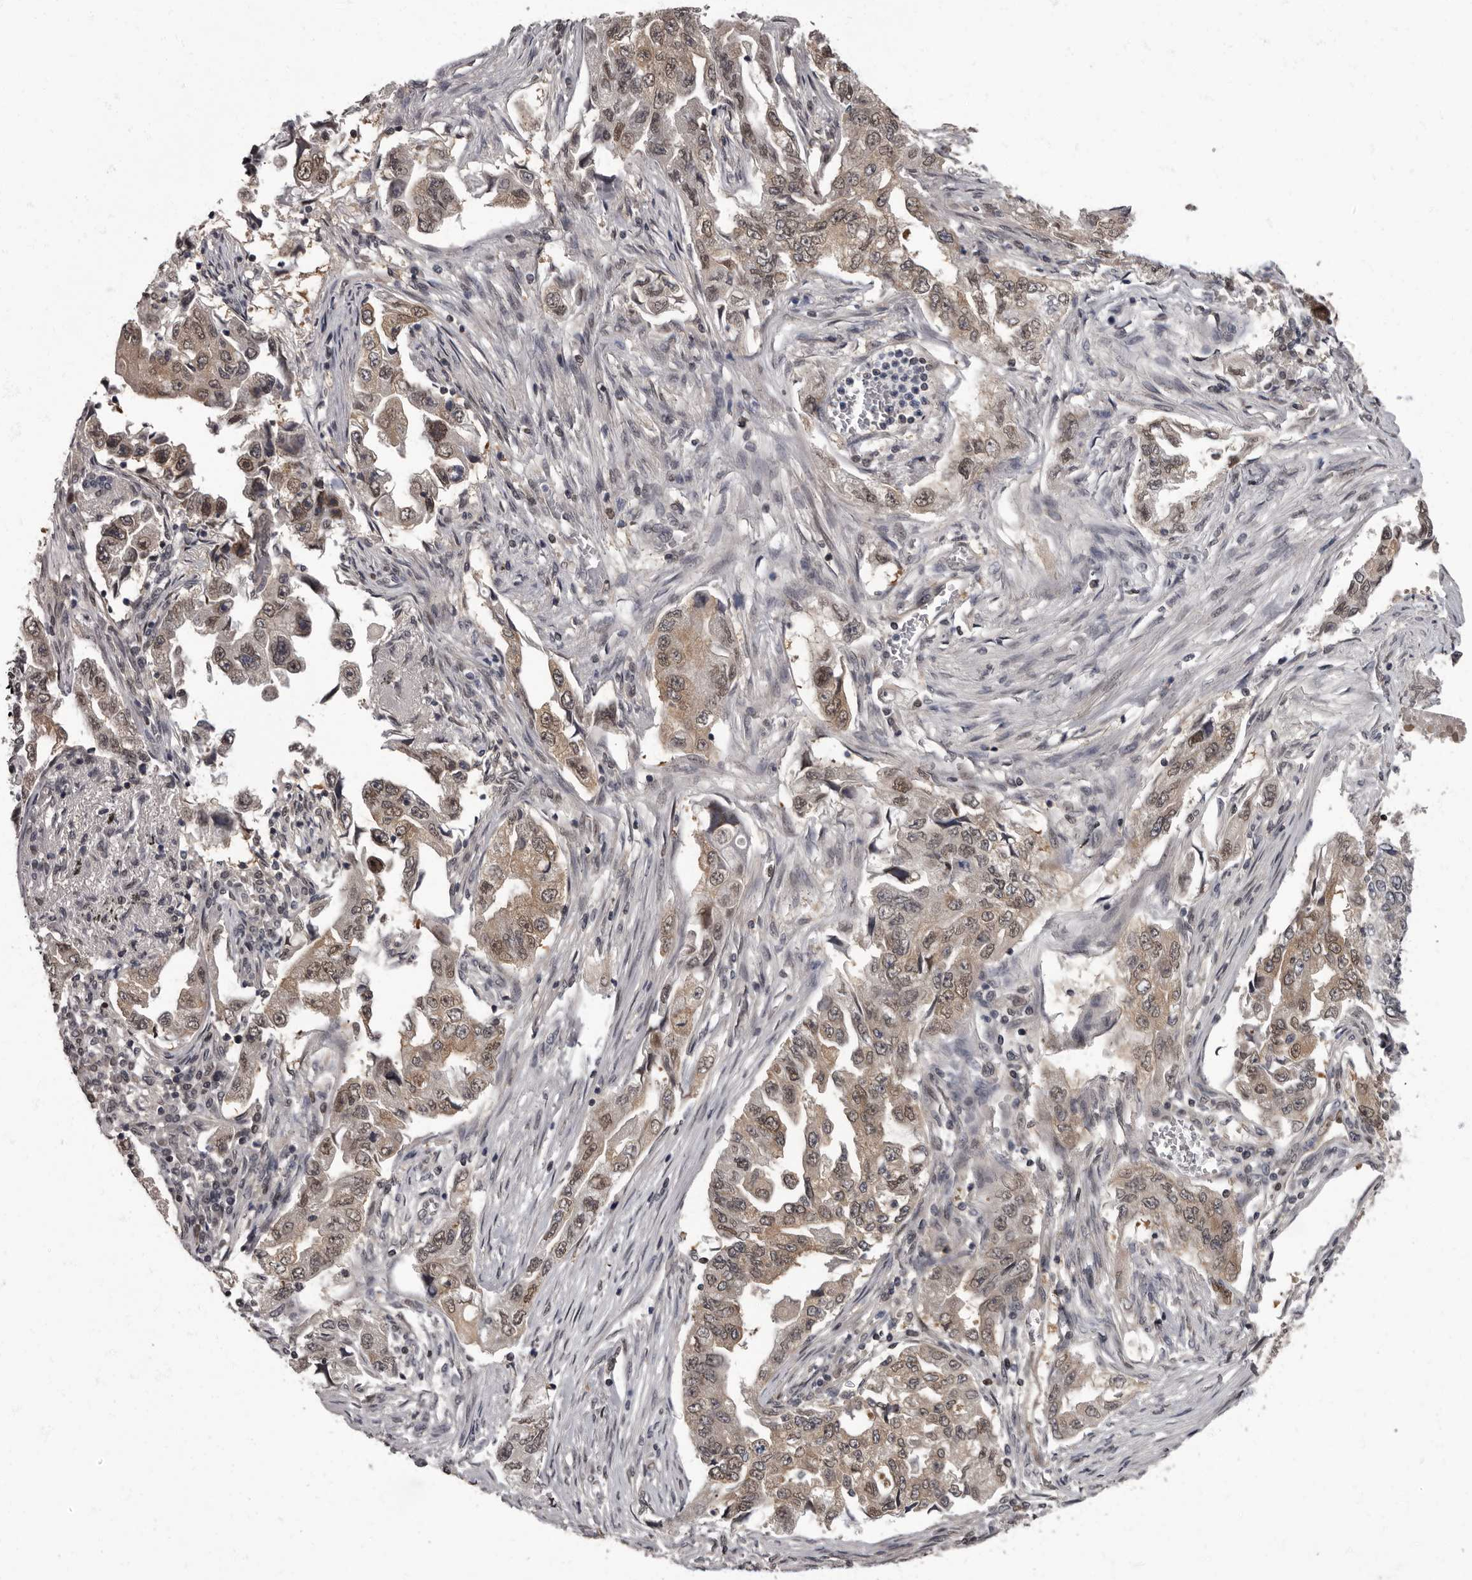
{"staining": {"intensity": "weak", "quantity": "25%-75%", "location": "cytoplasmic/membranous,nuclear"}, "tissue": "lung cancer", "cell_type": "Tumor cells", "image_type": "cancer", "snomed": [{"axis": "morphology", "description": "Adenocarcinoma, NOS"}, {"axis": "topography", "description": "Lung"}], "caption": "Immunohistochemistry (IHC) of adenocarcinoma (lung) reveals low levels of weak cytoplasmic/membranous and nuclear positivity in approximately 25%-75% of tumor cells.", "gene": "C1orf50", "patient": {"sex": "female", "age": 51}}